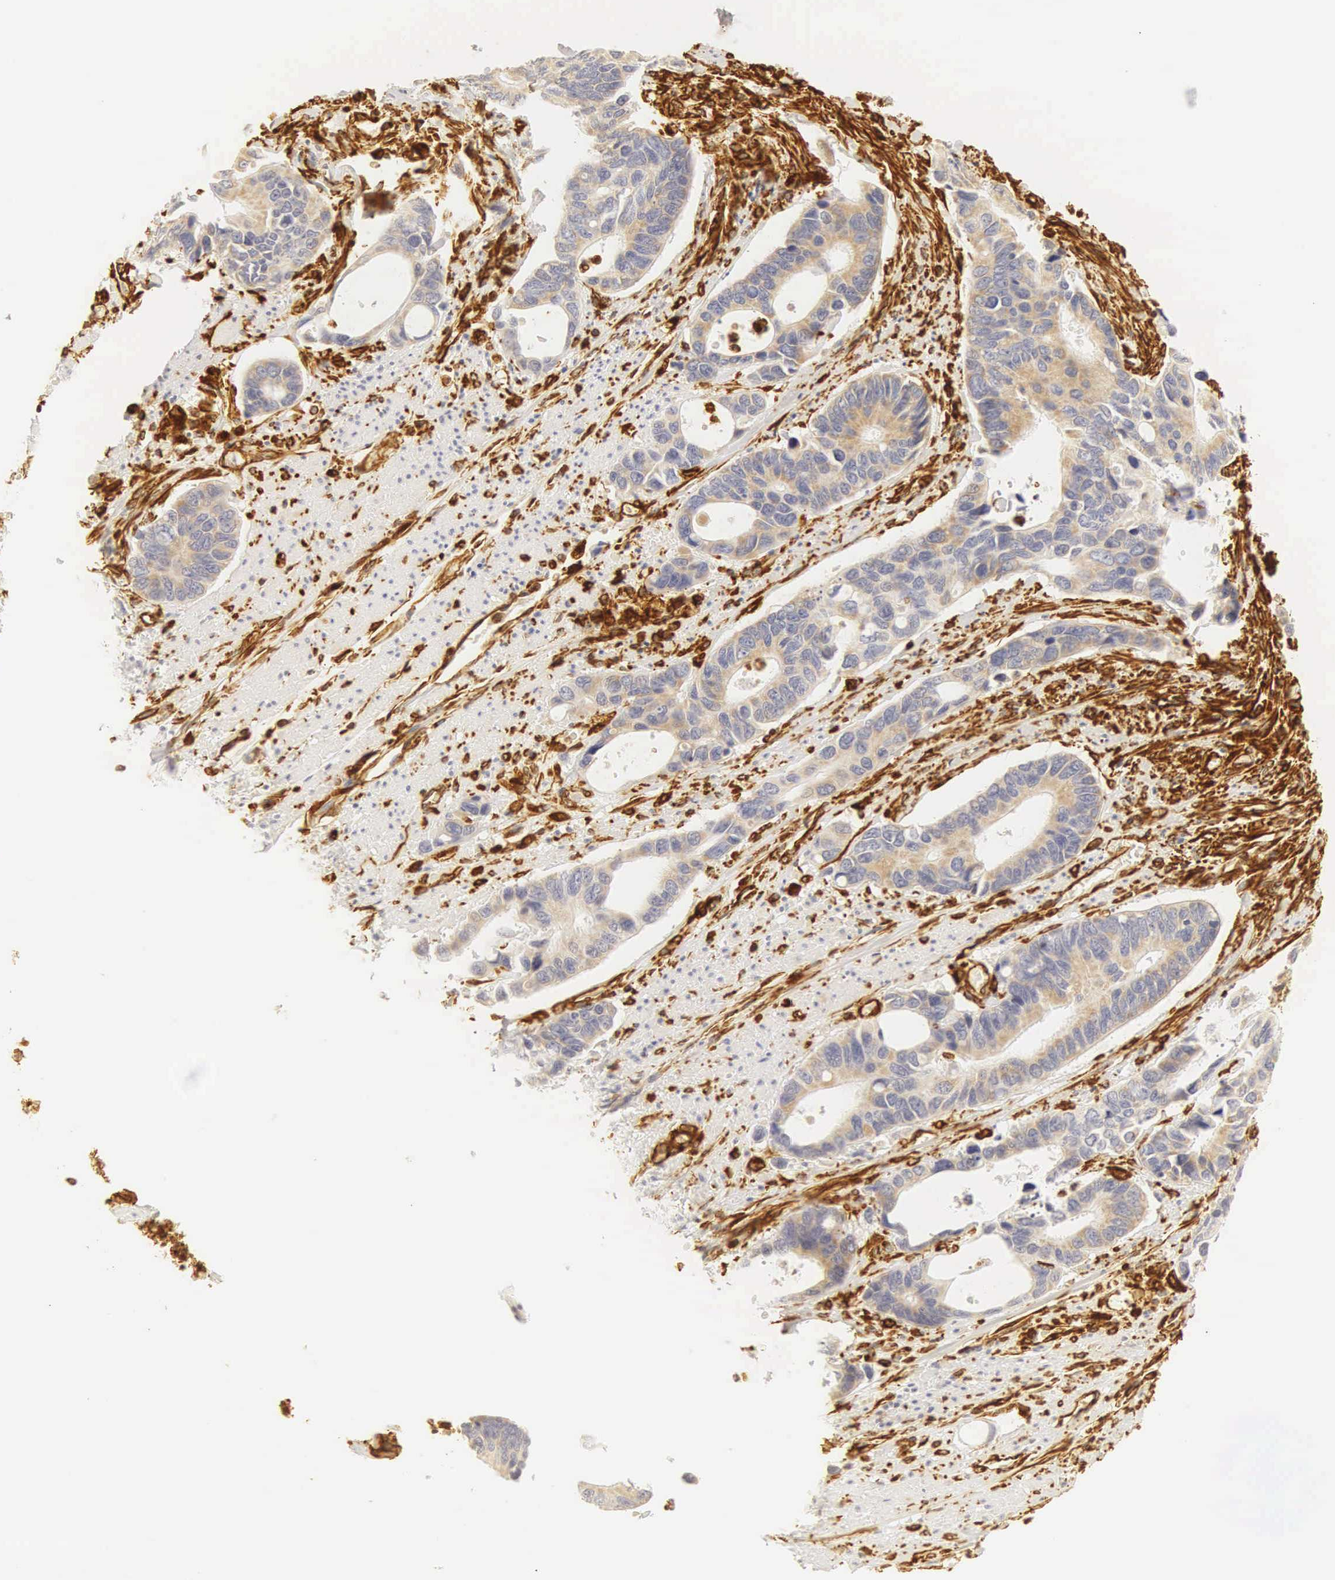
{"staining": {"intensity": "weak", "quantity": "25%-75%", "location": "cytoplasmic/membranous"}, "tissue": "colorectal cancer", "cell_type": "Tumor cells", "image_type": "cancer", "snomed": [{"axis": "morphology", "description": "Adenocarcinoma, NOS"}, {"axis": "topography", "description": "Colon"}], "caption": "Tumor cells exhibit weak cytoplasmic/membranous positivity in approximately 25%-75% of cells in colorectal cancer.", "gene": "VIM", "patient": {"sex": "male", "age": 49}}